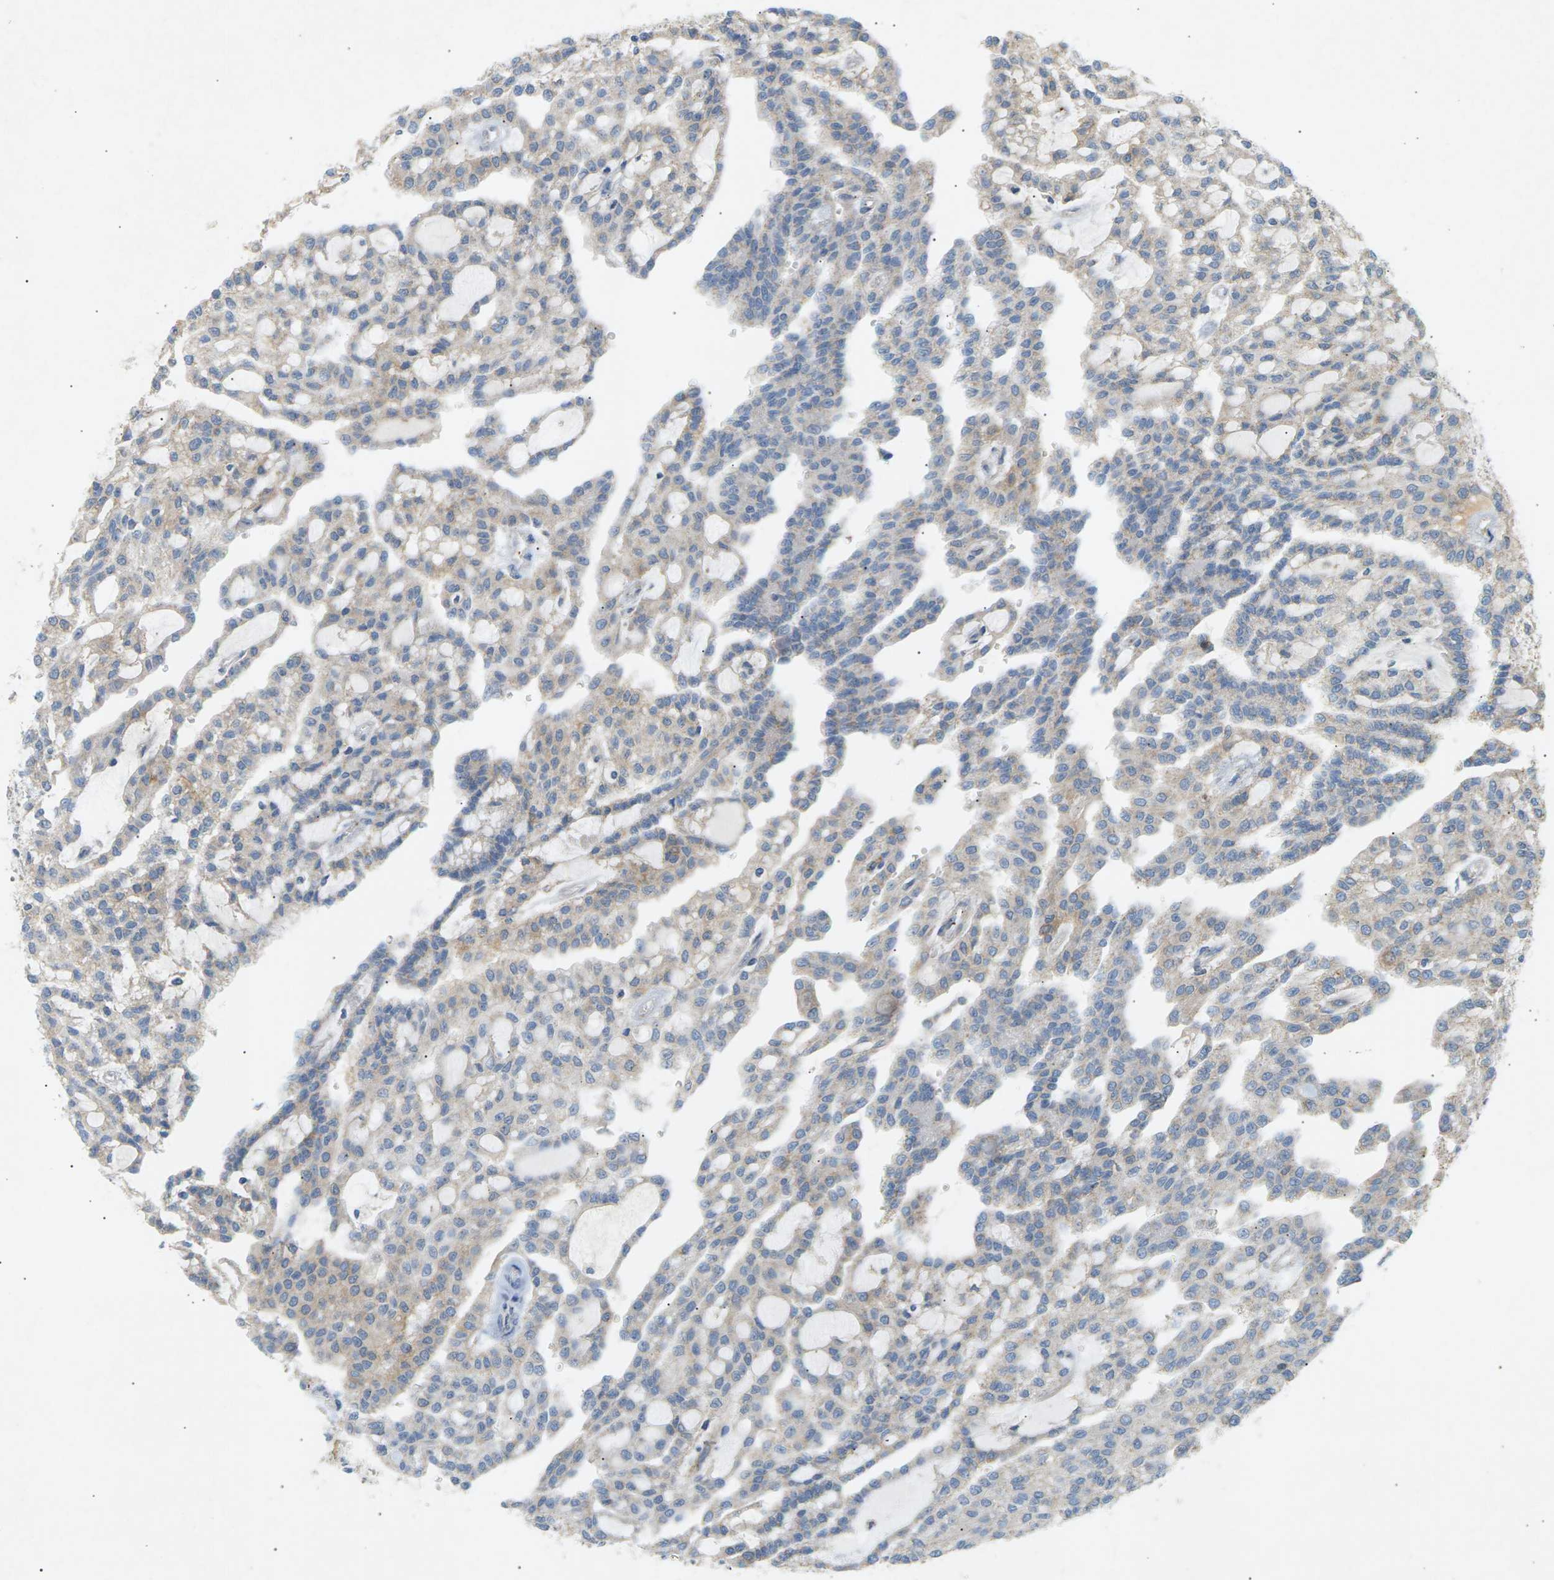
{"staining": {"intensity": "weak", "quantity": "<25%", "location": "cytoplasmic/membranous"}, "tissue": "renal cancer", "cell_type": "Tumor cells", "image_type": "cancer", "snomed": [{"axis": "morphology", "description": "Adenocarcinoma, NOS"}, {"axis": "topography", "description": "Kidney"}], "caption": "High power microscopy photomicrograph of an immunohistochemistry photomicrograph of renal cancer, revealing no significant expression in tumor cells. (Stains: DAB (3,3'-diaminobenzidine) immunohistochemistry (IHC) with hematoxylin counter stain, Microscopy: brightfield microscopy at high magnification).", "gene": "LIME1", "patient": {"sex": "male", "age": 63}}